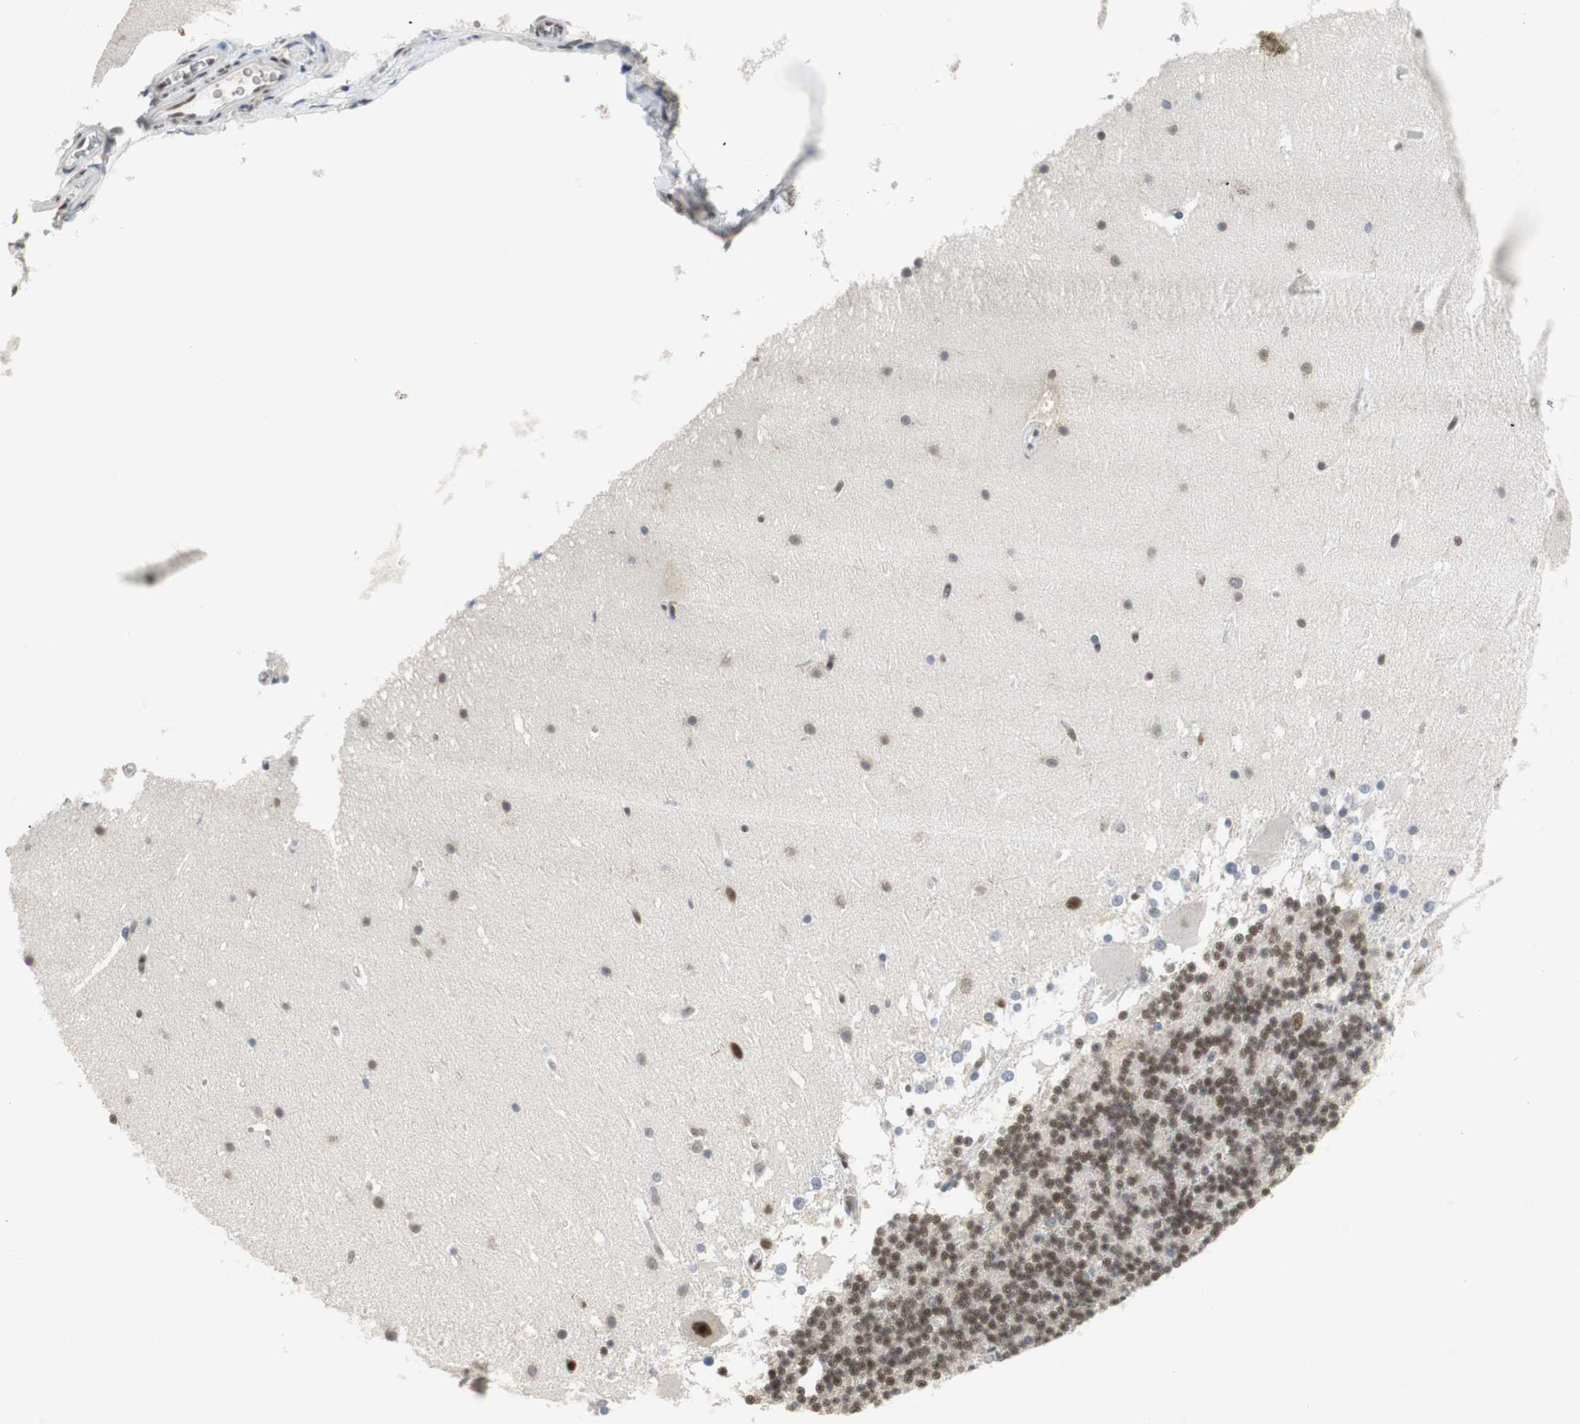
{"staining": {"intensity": "strong", "quantity": ">75%", "location": "nuclear"}, "tissue": "cerebellum", "cell_type": "Cells in granular layer", "image_type": "normal", "snomed": [{"axis": "morphology", "description": "Normal tissue, NOS"}, {"axis": "topography", "description": "Cerebellum"}], "caption": "A histopathology image of human cerebellum stained for a protein exhibits strong nuclear brown staining in cells in granular layer. Using DAB (3,3'-diaminobenzidine) (brown) and hematoxylin (blue) stains, captured at high magnification using brightfield microscopy.", "gene": "RTF1", "patient": {"sex": "female", "age": 19}}